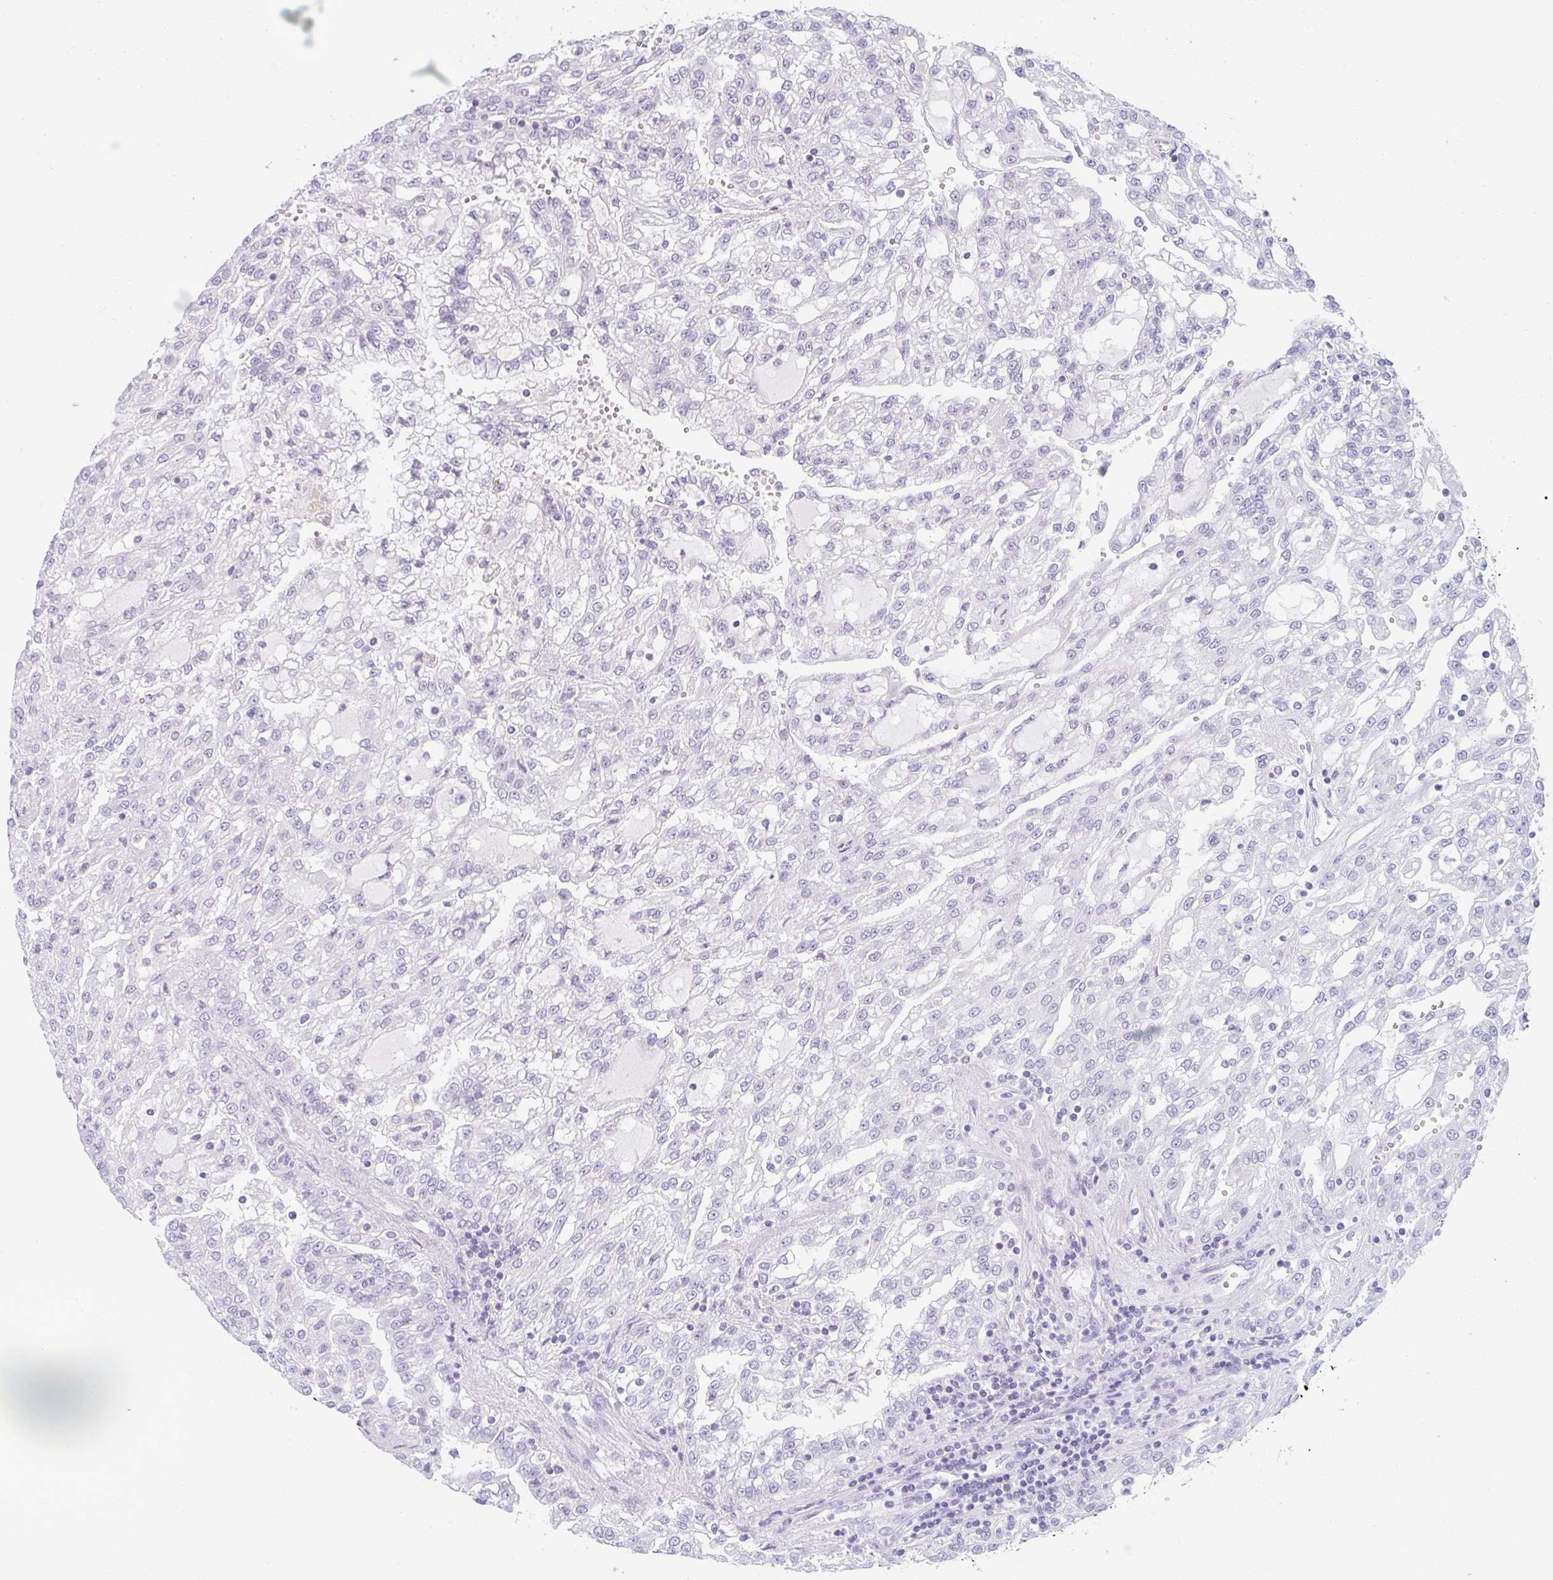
{"staining": {"intensity": "negative", "quantity": "none", "location": "none"}, "tissue": "renal cancer", "cell_type": "Tumor cells", "image_type": "cancer", "snomed": [{"axis": "morphology", "description": "Adenocarcinoma, NOS"}, {"axis": "topography", "description": "Kidney"}], "caption": "Photomicrograph shows no protein staining in tumor cells of adenocarcinoma (renal) tissue. (Stains: DAB (3,3'-diaminobenzidine) IHC with hematoxylin counter stain, Microscopy: brightfield microscopy at high magnification).", "gene": "PPFIA4", "patient": {"sex": "male", "age": 63}}